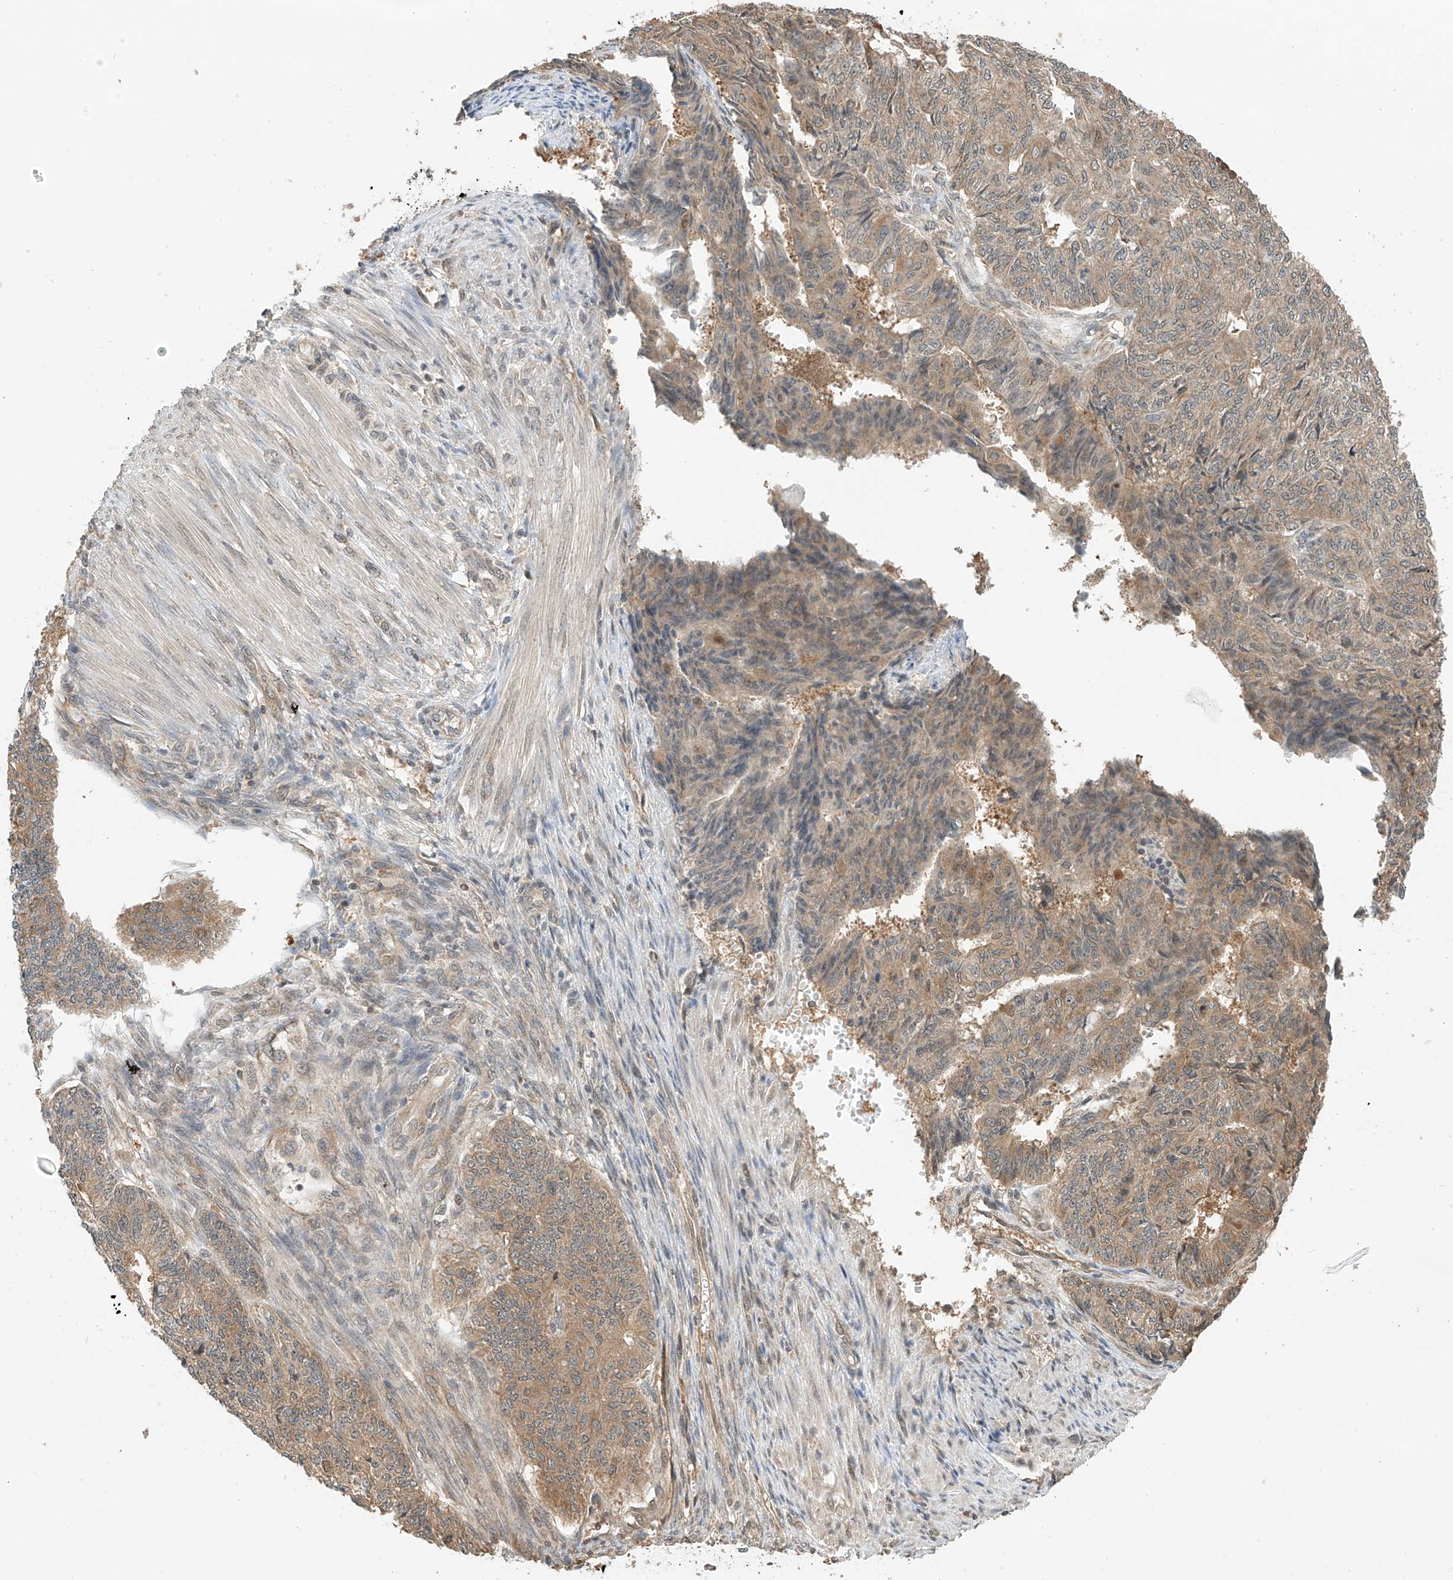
{"staining": {"intensity": "moderate", "quantity": ">75%", "location": "cytoplasmic/membranous"}, "tissue": "endometrial cancer", "cell_type": "Tumor cells", "image_type": "cancer", "snomed": [{"axis": "morphology", "description": "Adenocarcinoma, NOS"}, {"axis": "topography", "description": "Endometrium"}], "caption": "Moderate cytoplasmic/membranous protein expression is appreciated in about >75% of tumor cells in adenocarcinoma (endometrial).", "gene": "PPA2", "patient": {"sex": "female", "age": 32}}